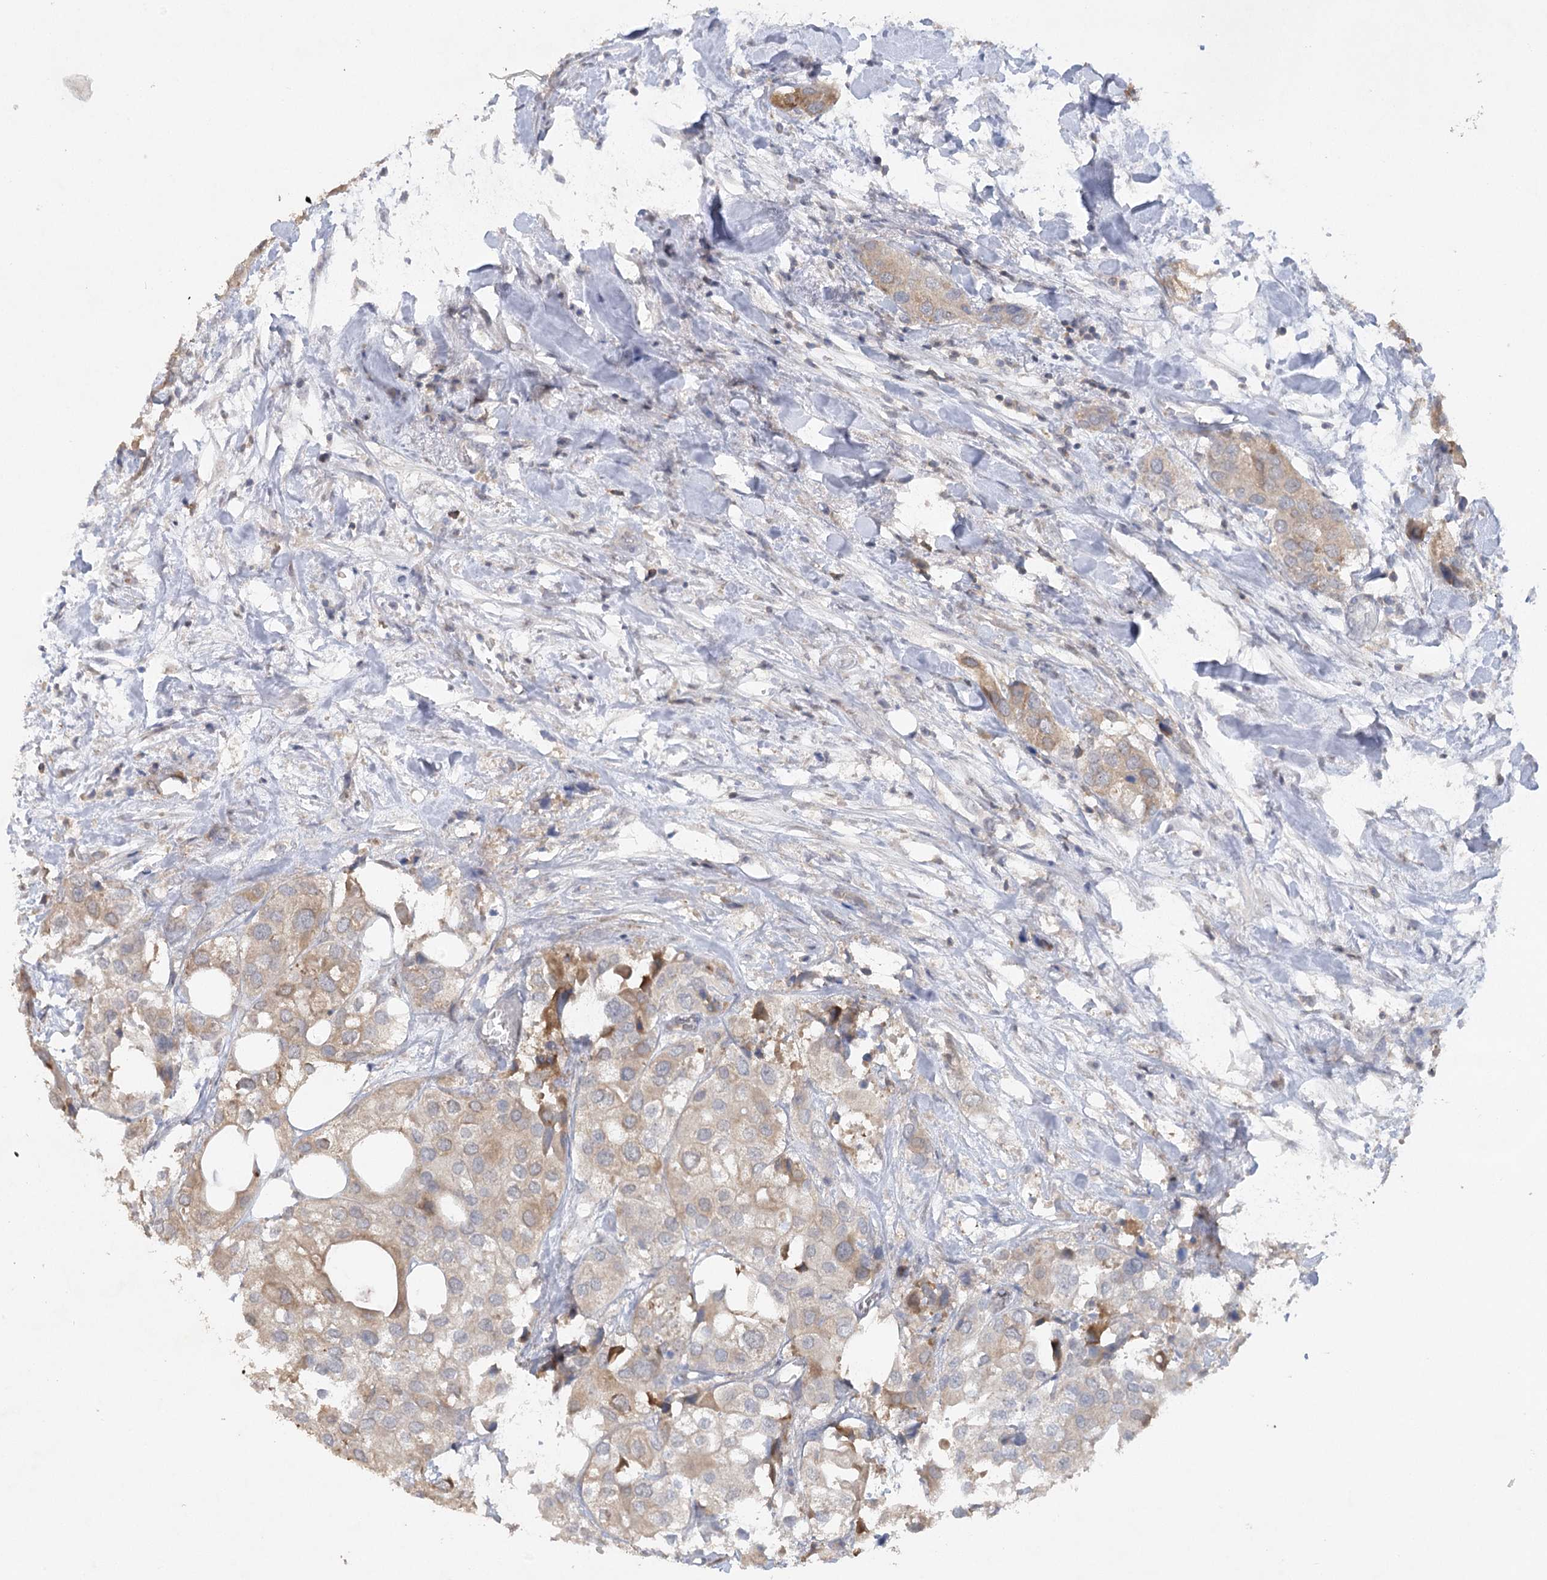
{"staining": {"intensity": "weak", "quantity": ">75%", "location": "cytoplasmic/membranous"}, "tissue": "urothelial cancer", "cell_type": "Tumor cells", "image_type": "cancer", "snomed": [{"axis": "morphology", "description": "Urothelial carcinoma, High grade"}, {"axis": "topography", "description": "Urinary bladder"}], "caption": "High-grade urothelial carcinoma was stained to show a protein in brown. There is low levels of weak cytoplasmic/membranous positivity in about >75% of tumor cells.", "gene": "TRAF3IP1", "patient": {"sex": "male", "age": 64}}